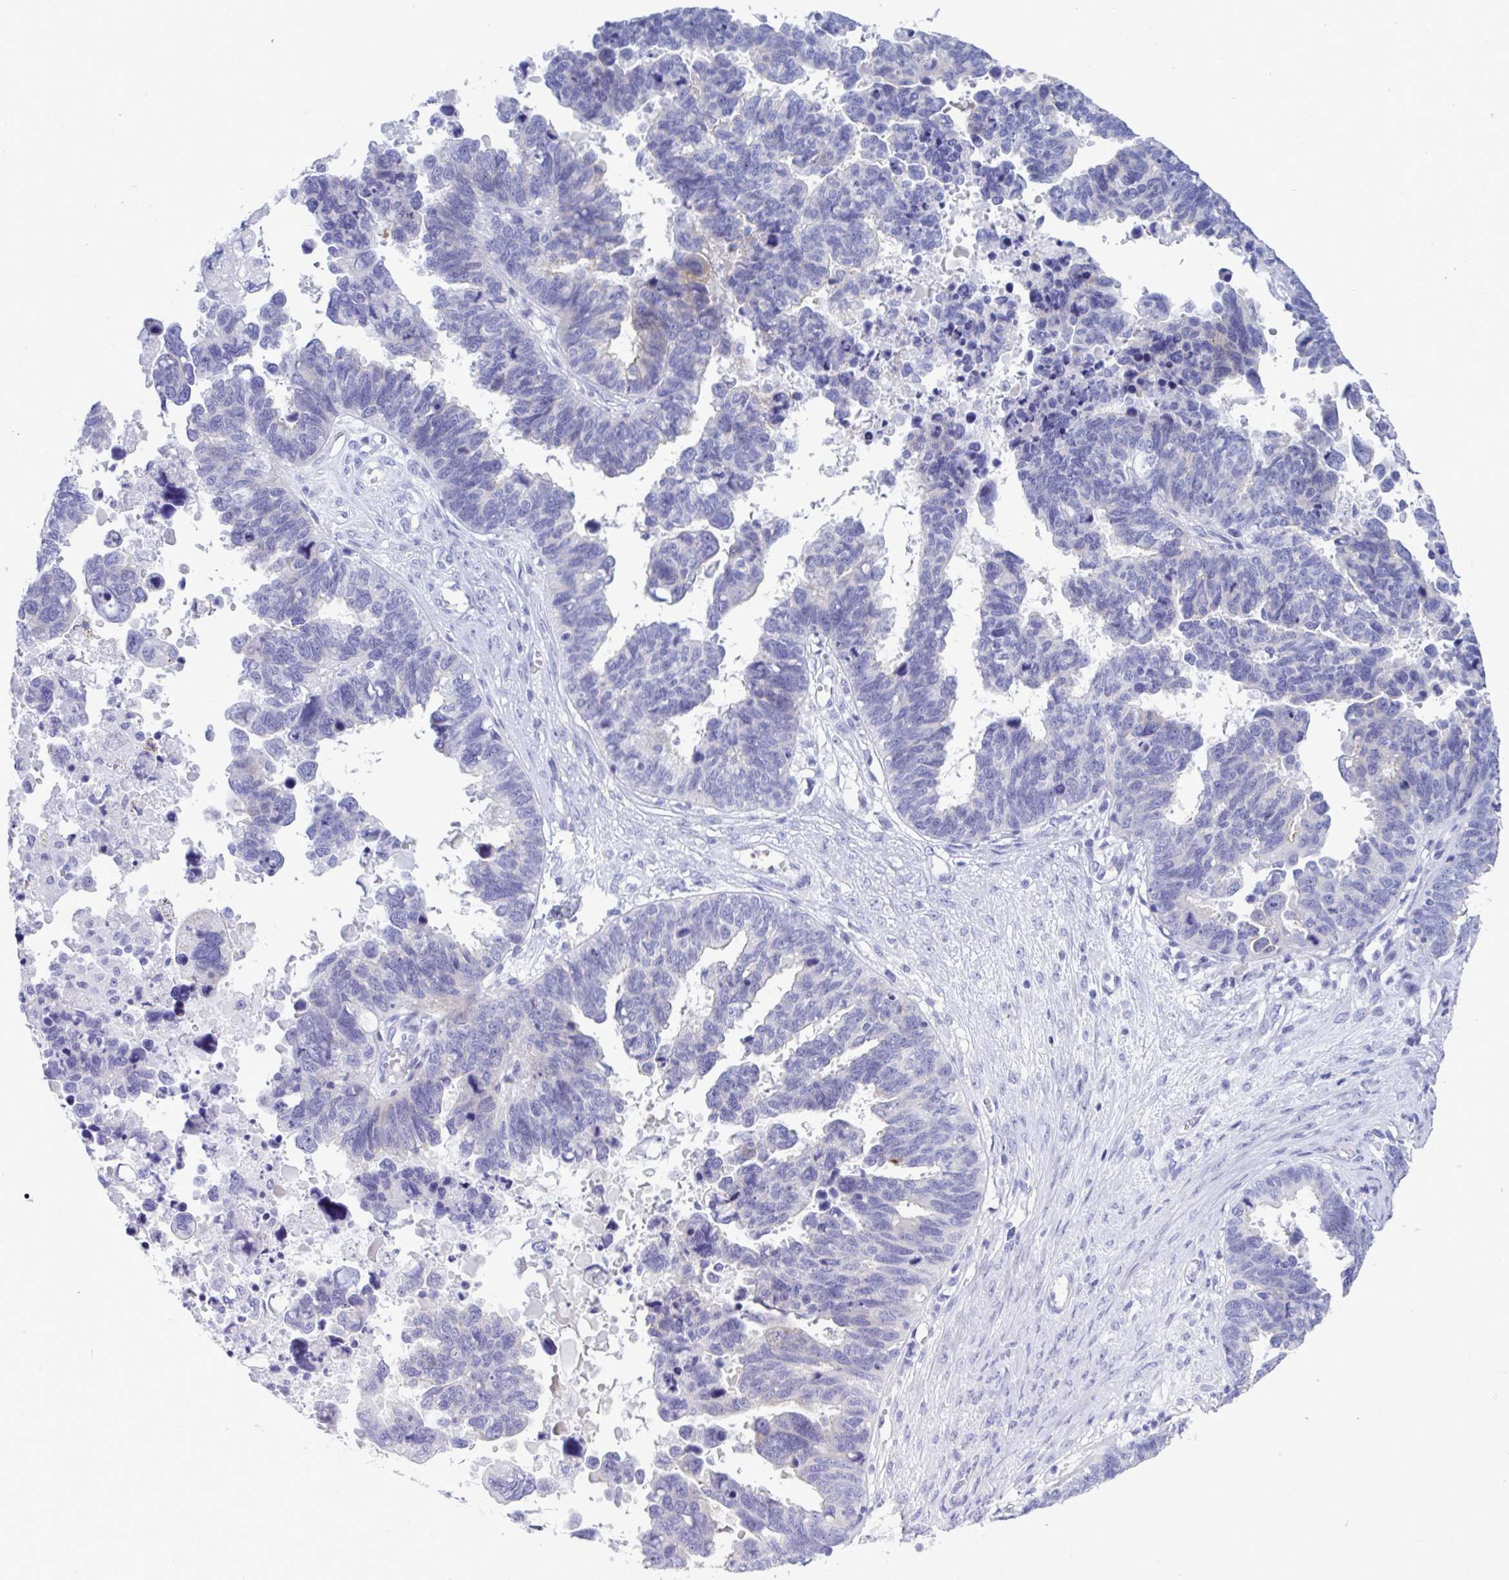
{"staining": {"intensity": "negative", "quantity": "none", "location": "none"}, "tissue": "ovarian cancer", "cell_type": "Tumor cells", "image_type": "cancer", "snomed": [{"axis": "morphology", "description": "Cystadenocarcinoma, serous, NOS"}, {"axis": "topography", "description": "Ovary"}], "caption": "The IHC image has no significant positivity in tumor cells of serous cystadenocarcinoma (ovarian) tissue.", "gene": "TTC30B", "patient": {"sex": "female", "age": 60}}